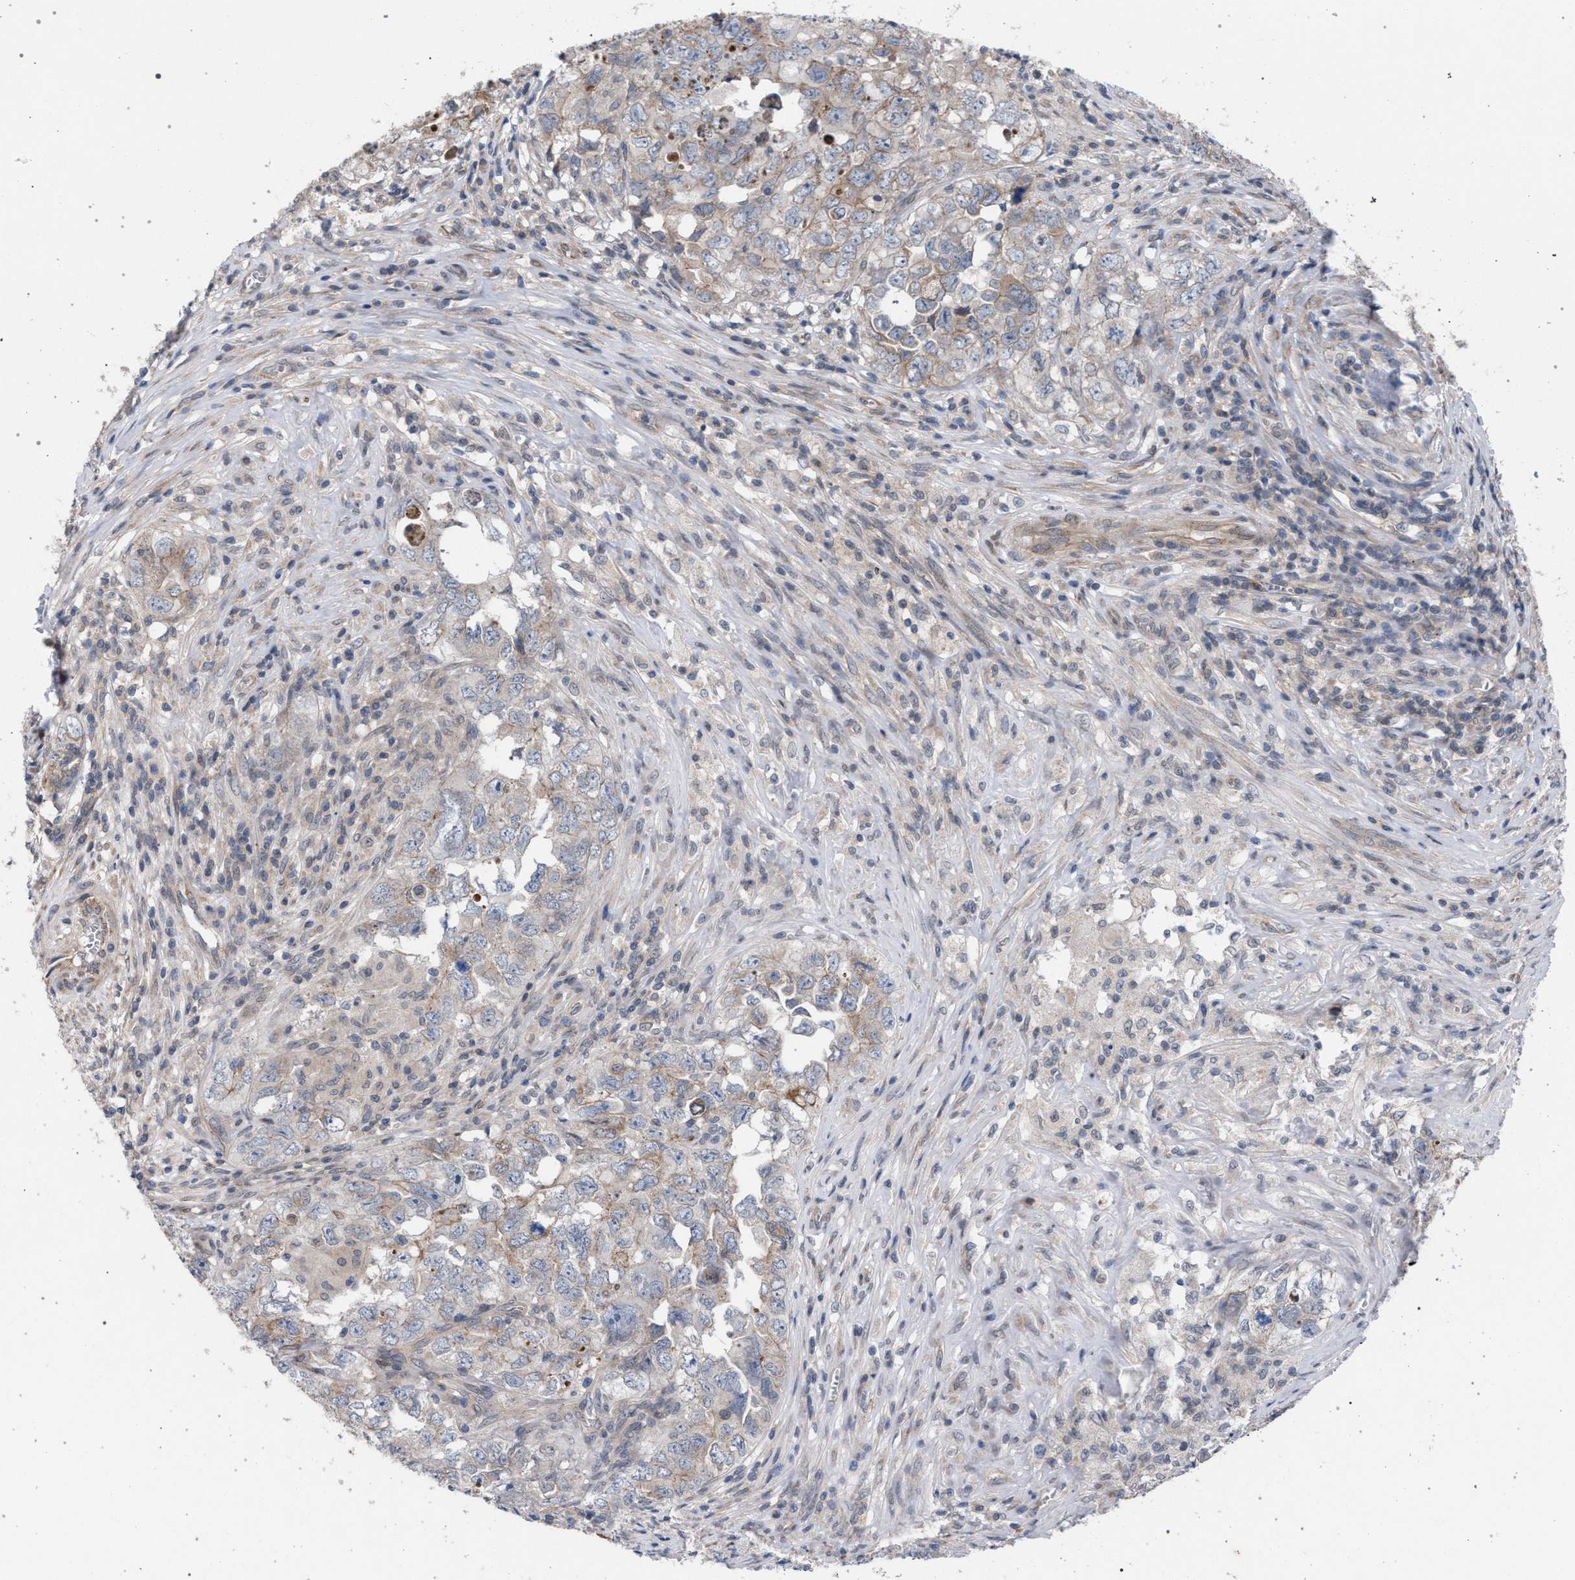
{"staining": {"intensity": "negative", "quantity": "none", "location": "none"}, "tissue": "testis cancer", "cell_type": "Tumor cells", "image_type": "cancer", "snomed": [{"axis": "morphology", "description": "Seminoma, NOS"}, {"axis": "morphology", "description": "Carcinoma, Embryonal, NOS"}, {"axis": "topography", "description": "Testis"}], "caption": "High power microscopy image of an IHC histopathology image of testis cancer (seminoma), revealing no significant expression in tumor cells.", "gene": "ARPC5L", "patient": {"sex": "male", "age": 43}}